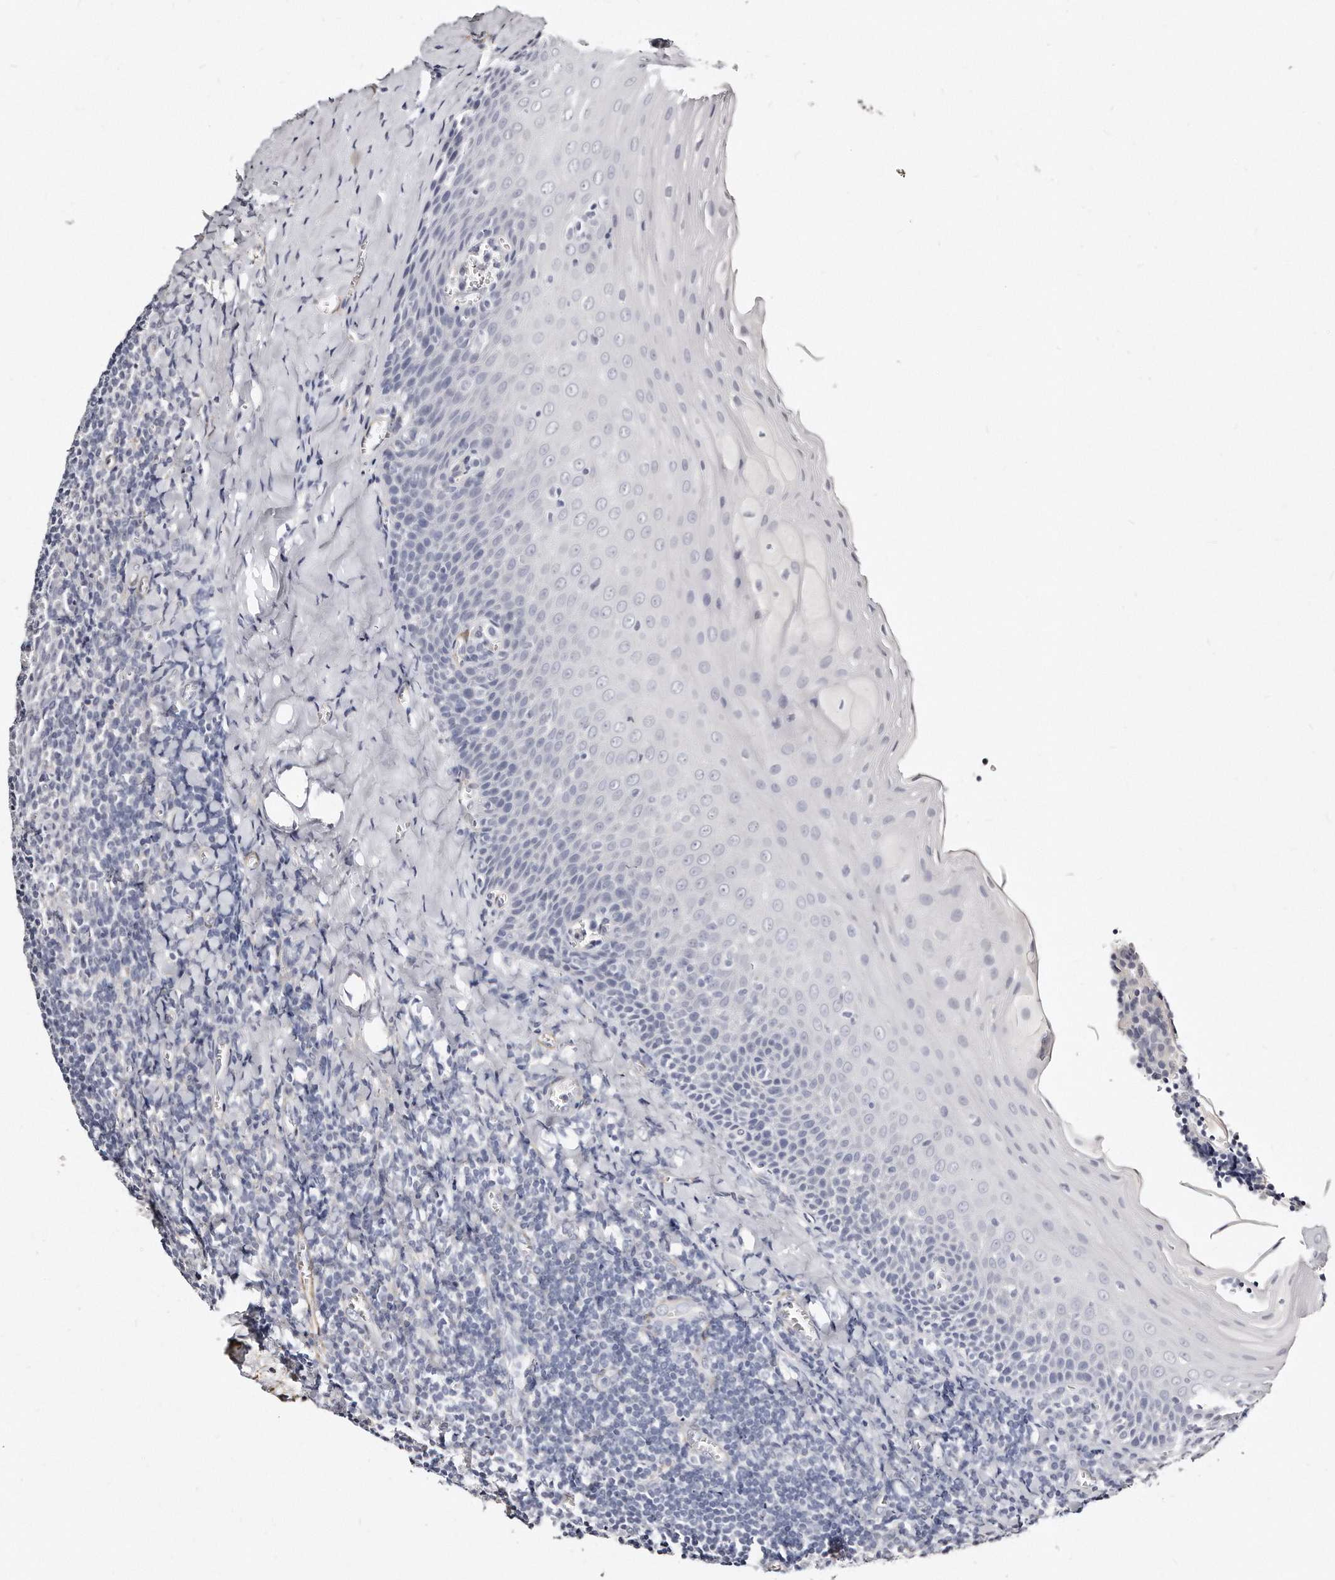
{"staining": {"intensity": "negative", "quantity": "none", "location": "none"}, "tissue": "tonsil", "cell_type": "Germinal center cells", "image_type": "normal", "snomed": [{"axis": "morphology", "description": "Normal tissue, NOS"}, {"axis": "topography", "description": "Tonsil"}], "caption": "IHC of benign tonsil displays no staining in germinal center cells. (DAB (3,3'-diaminobenzidine) immunohistochemistry (IHC) visualized using brightfield microscopy, high magnification).", "gene": "LMOD1", "patient": {"sex": "male", "age": 27}}